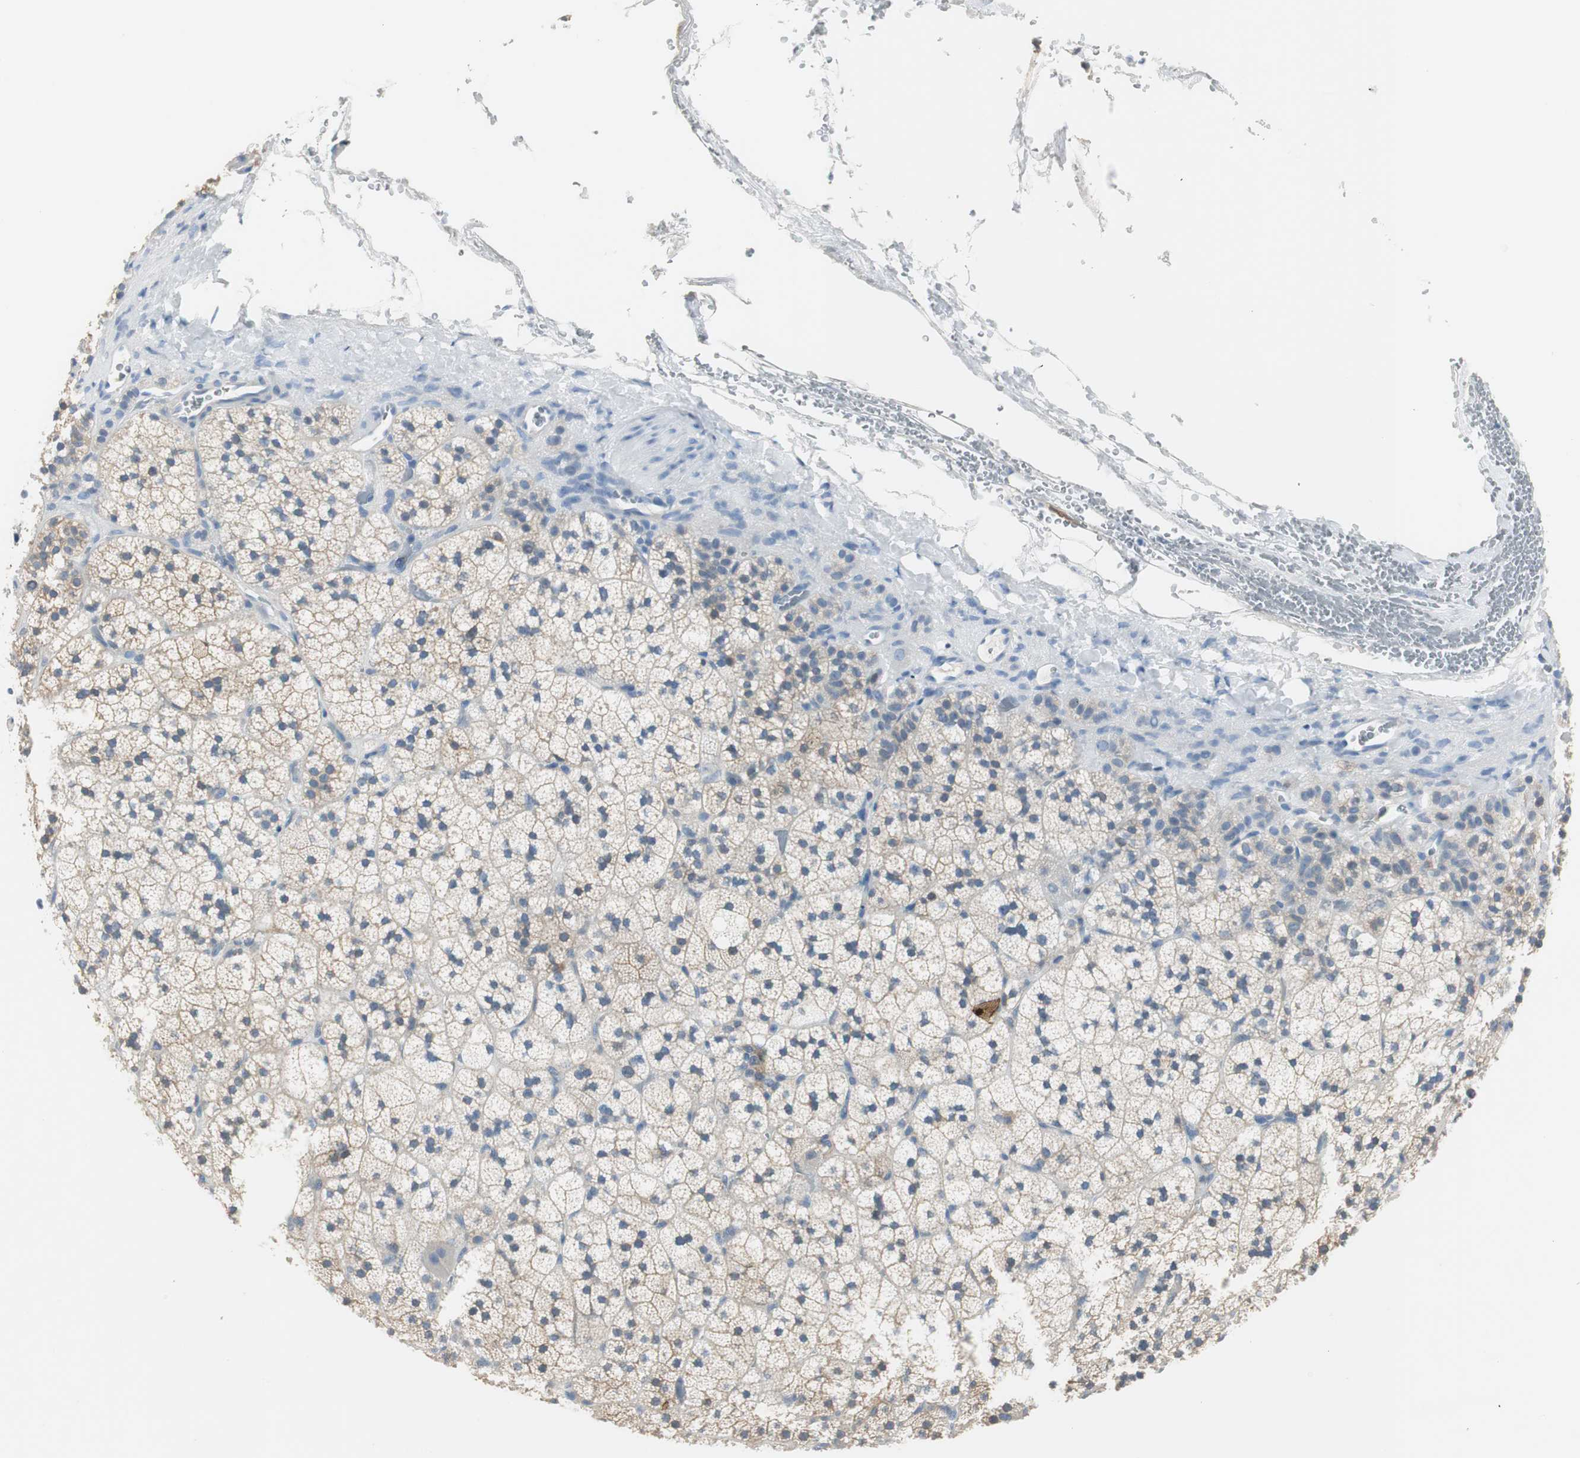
{"staining": {"intensity": "moderate", "quantity": "<25%", "location": "cytoplasmic/membranous"}, "tissue": "adrenal gland", "cell_type": "Glandular cells", "image_type": "normal", "snomed": [{"axis": "morphology", "description": "Normal tissue, NOS"}, {"axis": "topography", "description": "Adrenal gland"}], "caption": "This image exhibits IHC staining of normal adrenal gland, with low moderate cytoplasmic/membranous expression in approximately <25% of glandular cells.", "gene": "FBP1", "patient": {"sex": "male", "age": 35}}